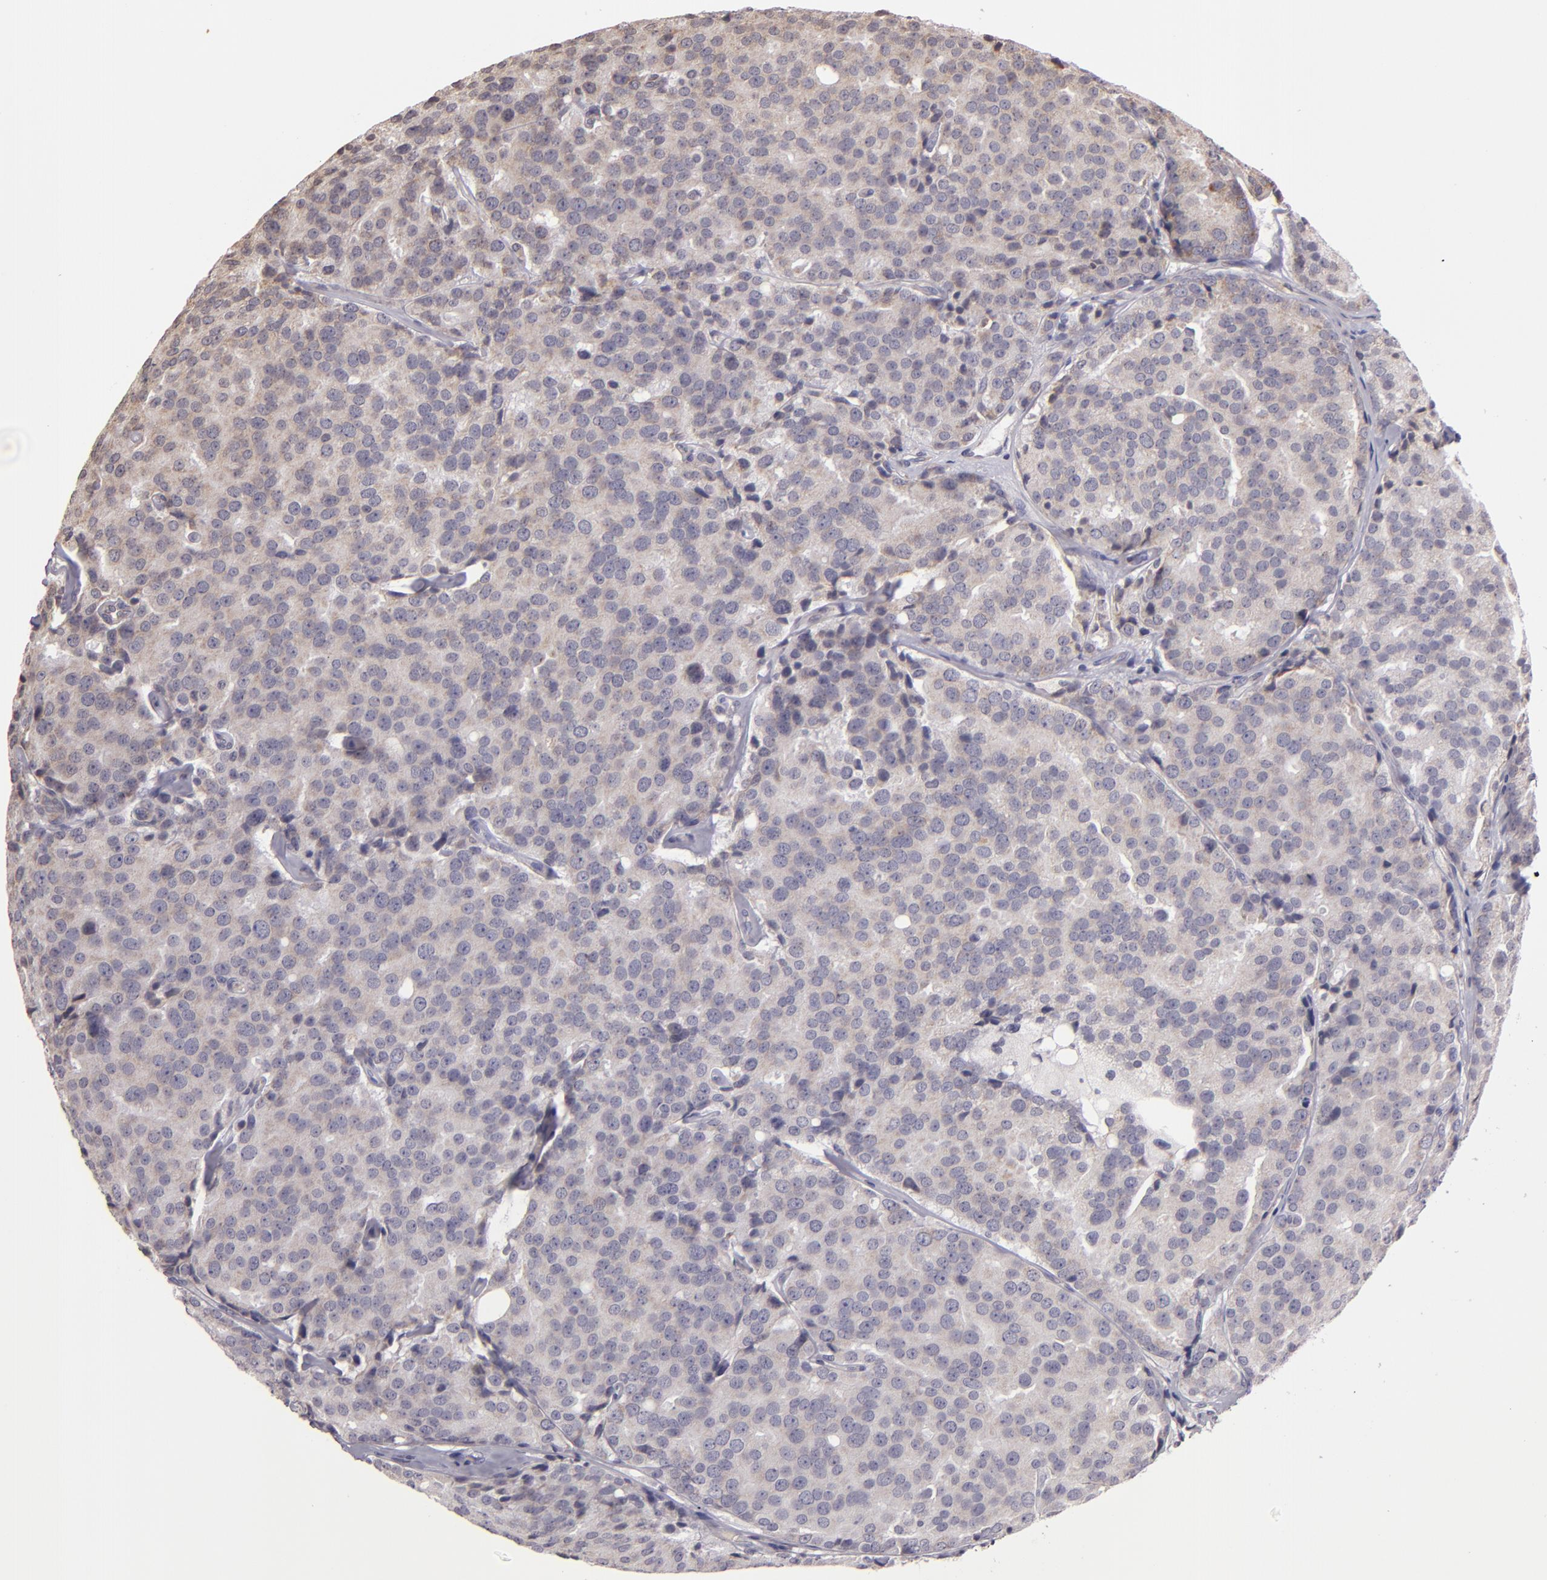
{"staining": {"intensity": "weak", "quantity": ">75%", "location": "cytoplasmic/membranous"}, "tissue": "prostate cancer", "cell_type": "Tumor cells", "image_type": "cancer", "snomed": [{"axis": "morphology", "description": "Adenocarcinoma, High grade"}, {"axis": "topography", "description": "Prostate"}], "caption": "The photomicrograph shows immunohistochemical staining of prostate cancer (high-grade adenocarcinoma). There is weak cytoplasmic/membranous staining is seen in approximately >75% of tumor cells.", "gene": "ABL1", "patient": {"sex": "male", "age": 64}}